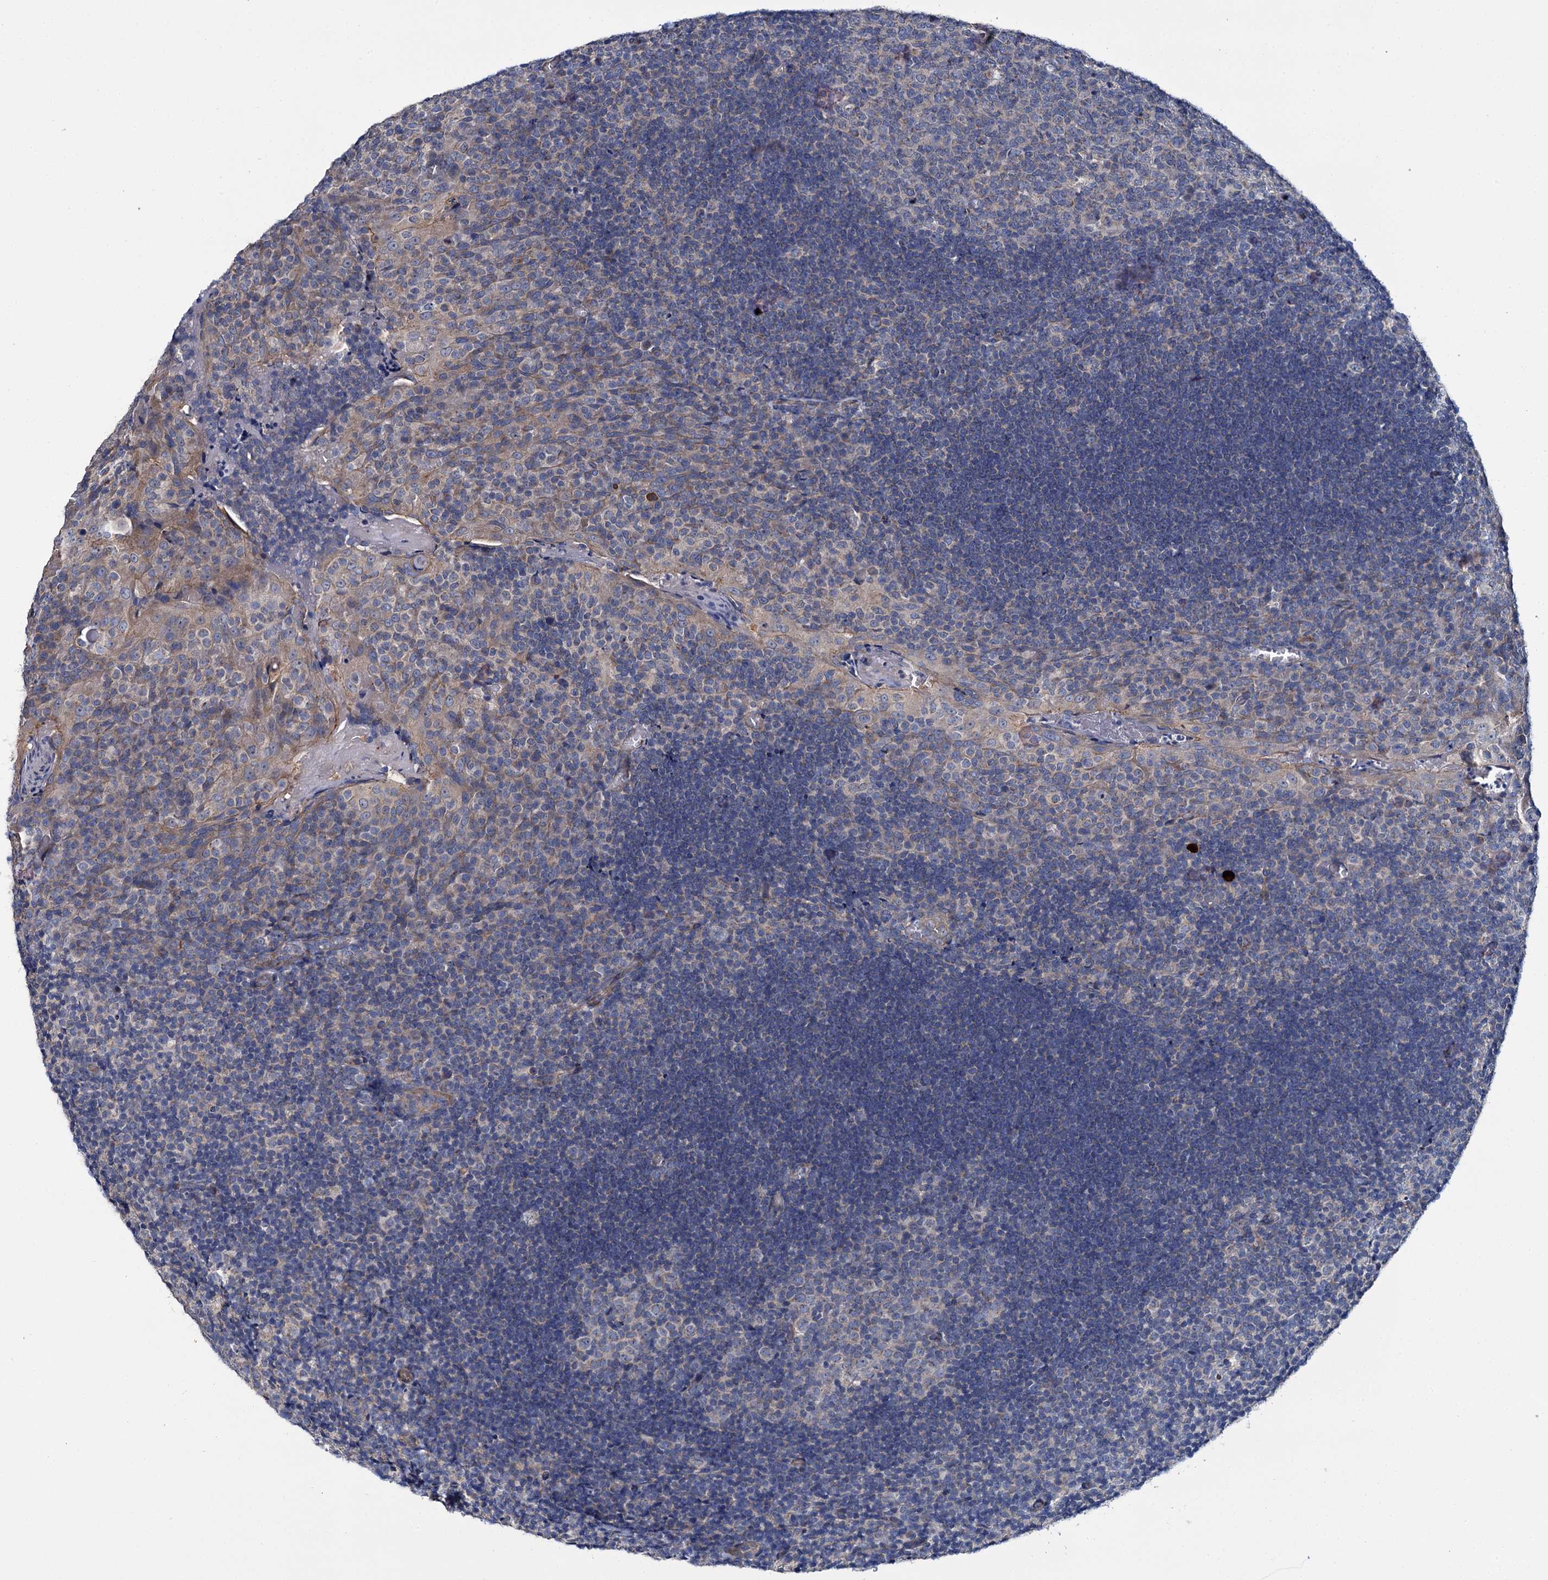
{"staining": {"intensity": "weak", "quantity": "<25%", "location": "cytoplasmic/membranous"}, "tissue": "tonsil", "cell_type": "Germinal center cells", "image_type": "normal", "snomed": [{"axis": "morphology", "description": "Normal tissue, NOS"}, {"axis": "topography", "description": "Tonsil"}], "caption": "IHC of benign tonsil shows no staining in germinal center cells. (Stains: DAB immunohistochemistry (IHC) with hematoxylin counter stain, Microscopy: brightfield microscopy at high magnification).", "gene": "CEP295", "patient": {"sex": "male", "age": 17}}